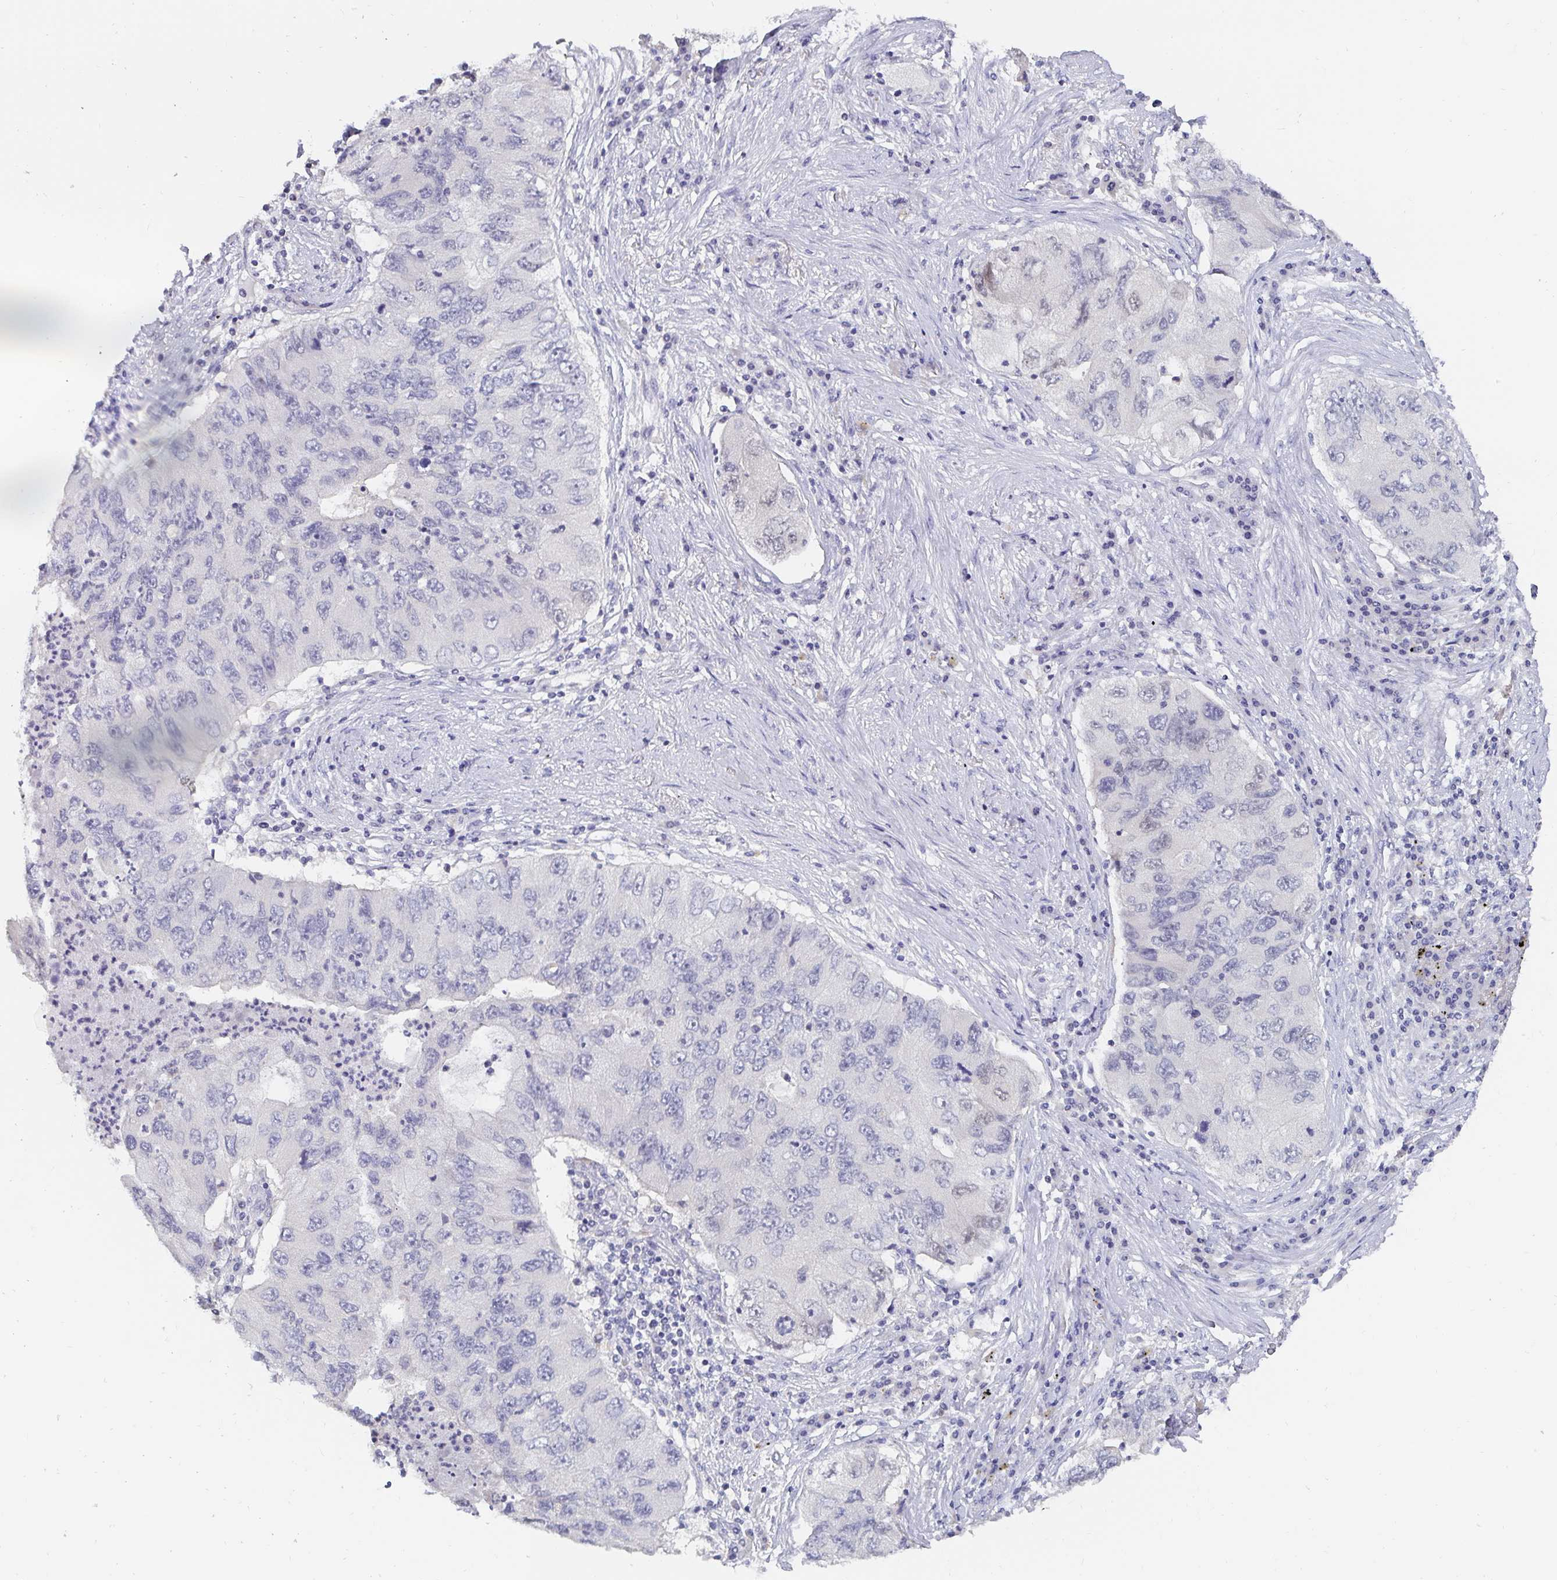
{"staining": {"intensity": "negative", "quantity": "none", "location": "none"}, "tissue": "lung cancer", "cell_type": "Tumor cells", "image_type": "cancer", "snomed": [{"axis": "morphology", "description": "Adenocarcinoma, NOS"}, {"axis": "morphology", "description": "Adenocarcinoma, metastatic, NOS"}, {"axis": "topography", "description": "Lymph node"}, {"axis": "topography", "description": "Lung"}], "caption": "This image is of lung cancer (metastatic adenocarcinoma) stained with IHC to label a protein in brown with the nuclei are counter-stained blue. There is no staining in tumor cells.", "gene": "PDX1", "patient": {"sex": "female", "age": 54}}